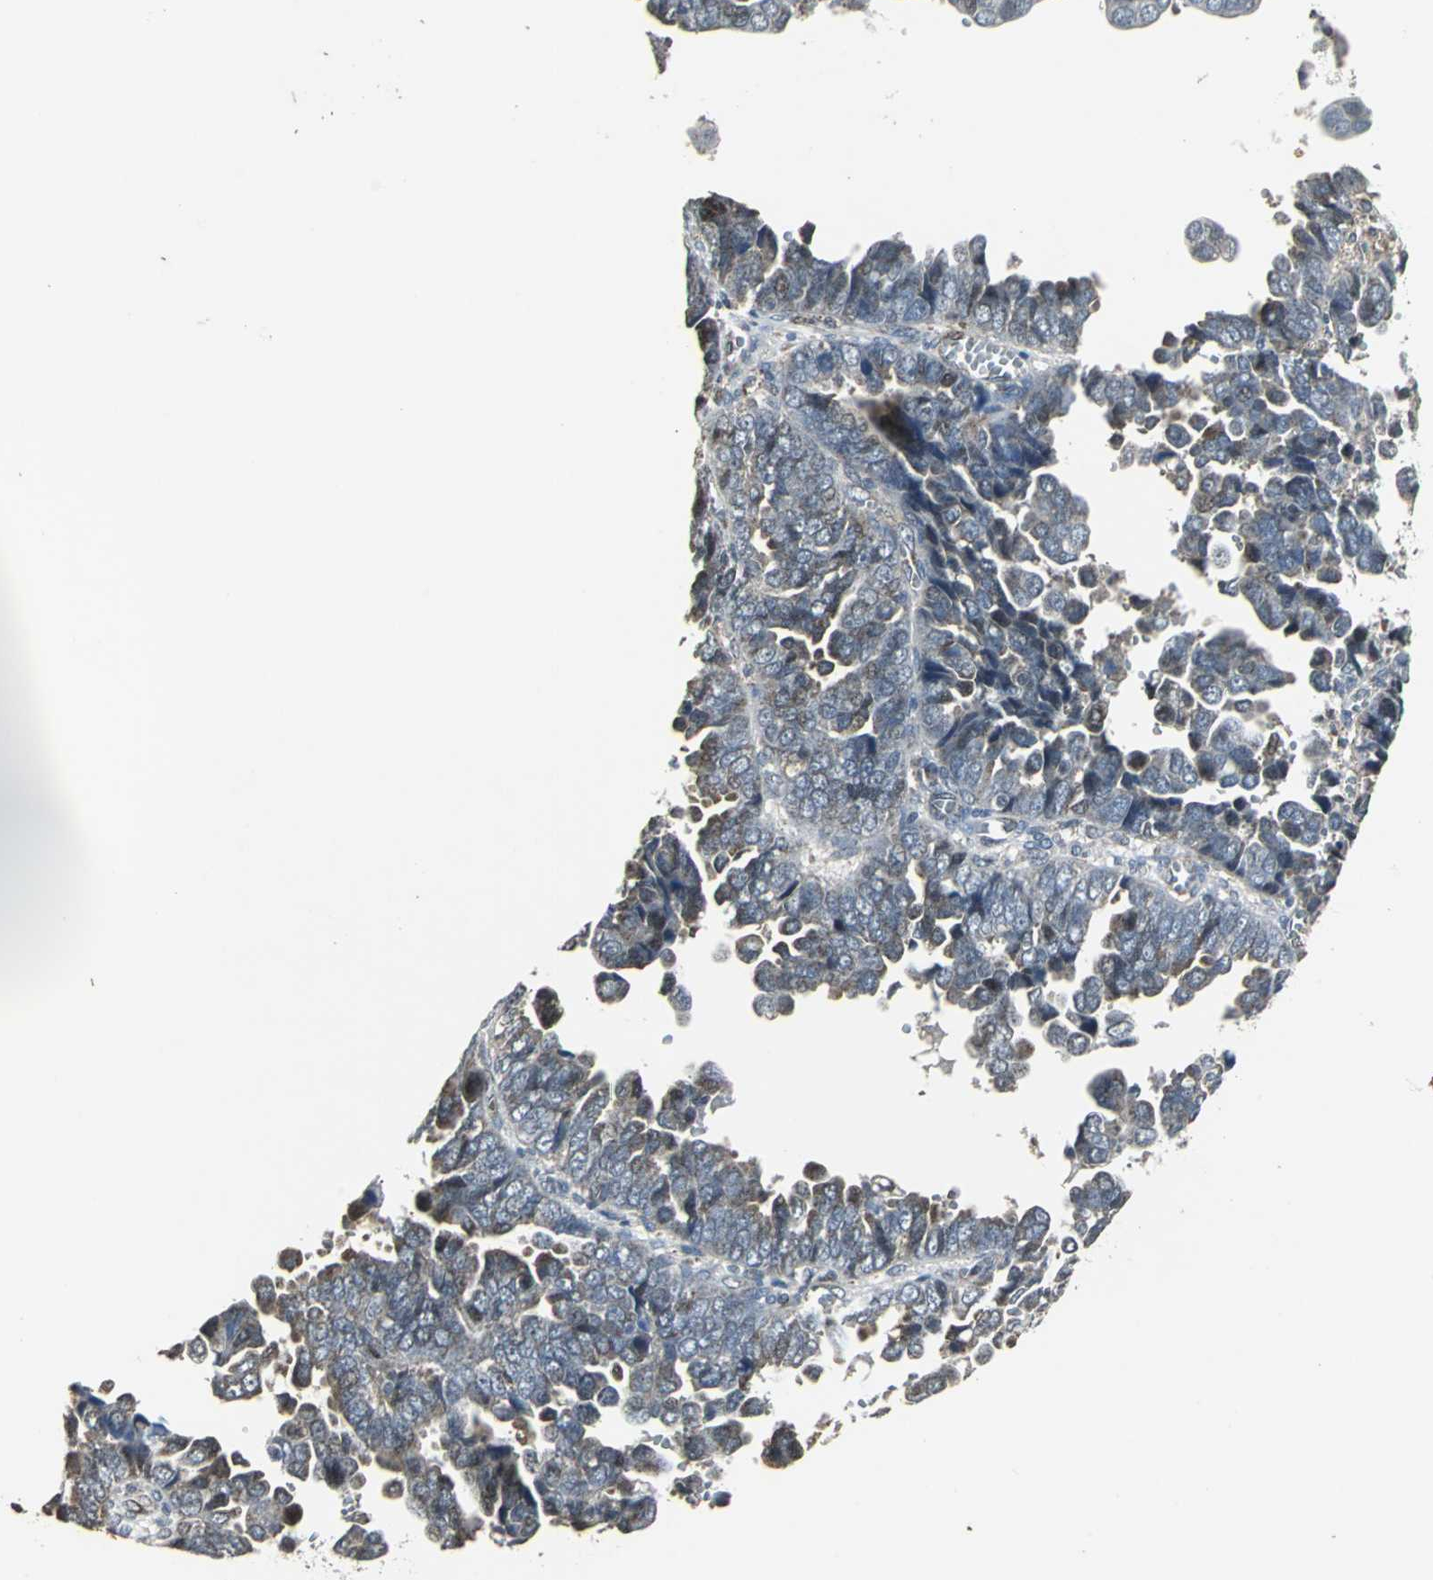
{"staining": {"intensity": "weak", "quantity": "25%-75%", "location": "cytoplasmic/membranous"}, "tissue": "endometrial cancer", "cell_type": "Tumor cells", "image_type": "cancer", "snomed": [{"axis": "morphology", "description": "Adenocarcinoma, NOS"}, {"axis": "topography", "description": "Endometrium"}], "caption": "Immunohistochemical staining of human adenocarcinoma (endometrial) shows weak cytoplasmic/membranous protein positivity in approximately 25%-75% of tumor cells. (Stains: DAB in brown, nuclei in blue, Microscopy: brightfield microscopy at high magnification).", "gene": "DNAJB4", "patient": {"sex": "female", "age": 75}}